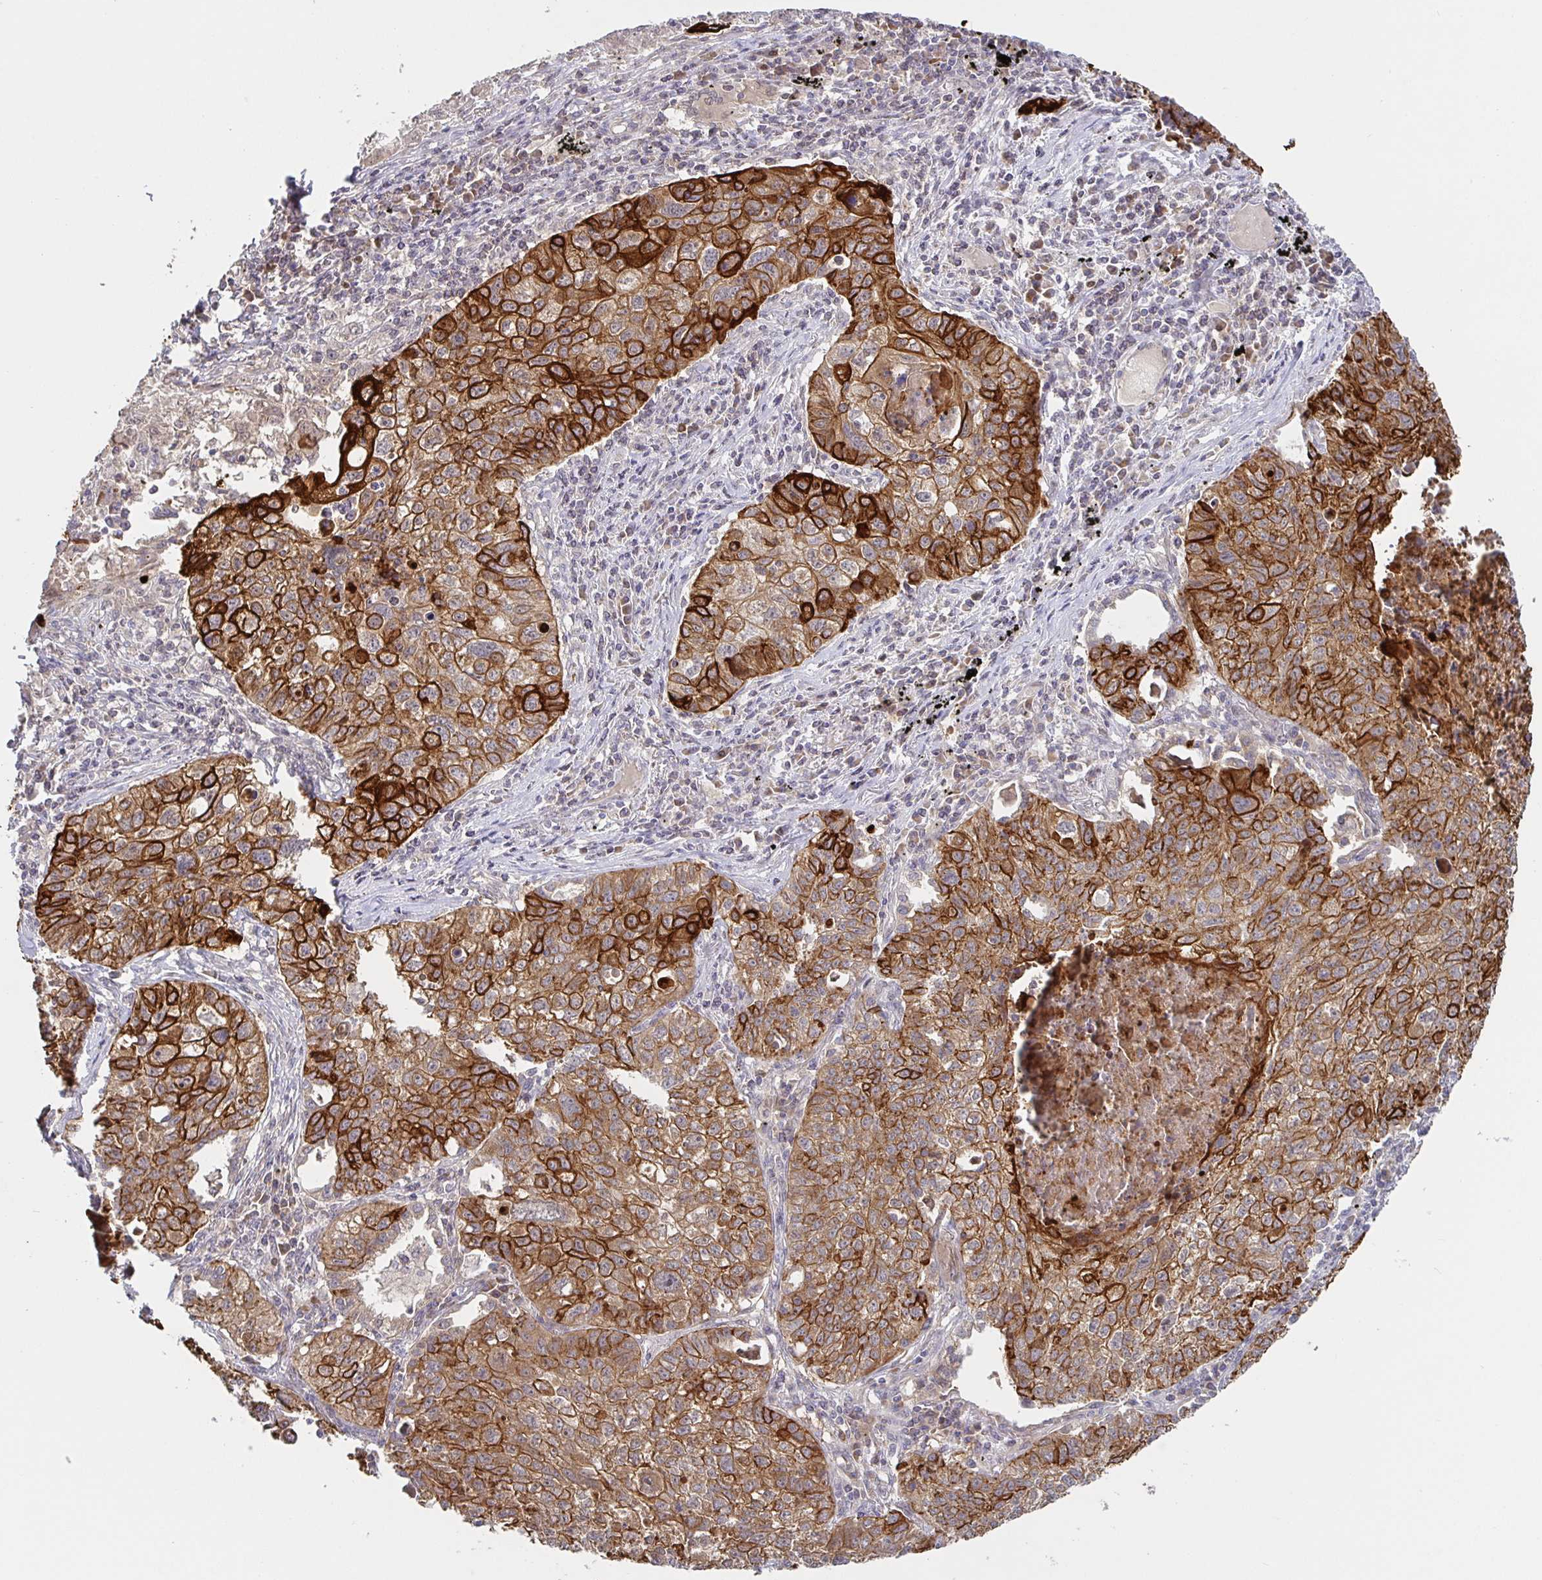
{"staining": {"intensity": "strong", "quantity": ">75%", "location": "cytoplasmic/membranous"}, "tissue": "lung cancer", "cell_type": "Tumor cells", "image_type": "cancer", "snomed": [{"axis": "morphology", "description": "Normal morphology"}, {"axis": "morphology", "description": "Aneuploidy"}, {"axis": "morphology", "description": "Squamous cell carcinoma, NOS"}, {"axis": "topography", "description": "Lymph node"}, {"axis": "topography", "description": "Lung"}], "caption": "About >75% of tumor cells in lung cancer (squamous cell carcinoma) show strong cytoplasmic/membranous protein positivity as visualized by brown immunohistochemical staining.", "gene": "AACS", "patient": {"sex": "female", "age": 76}}